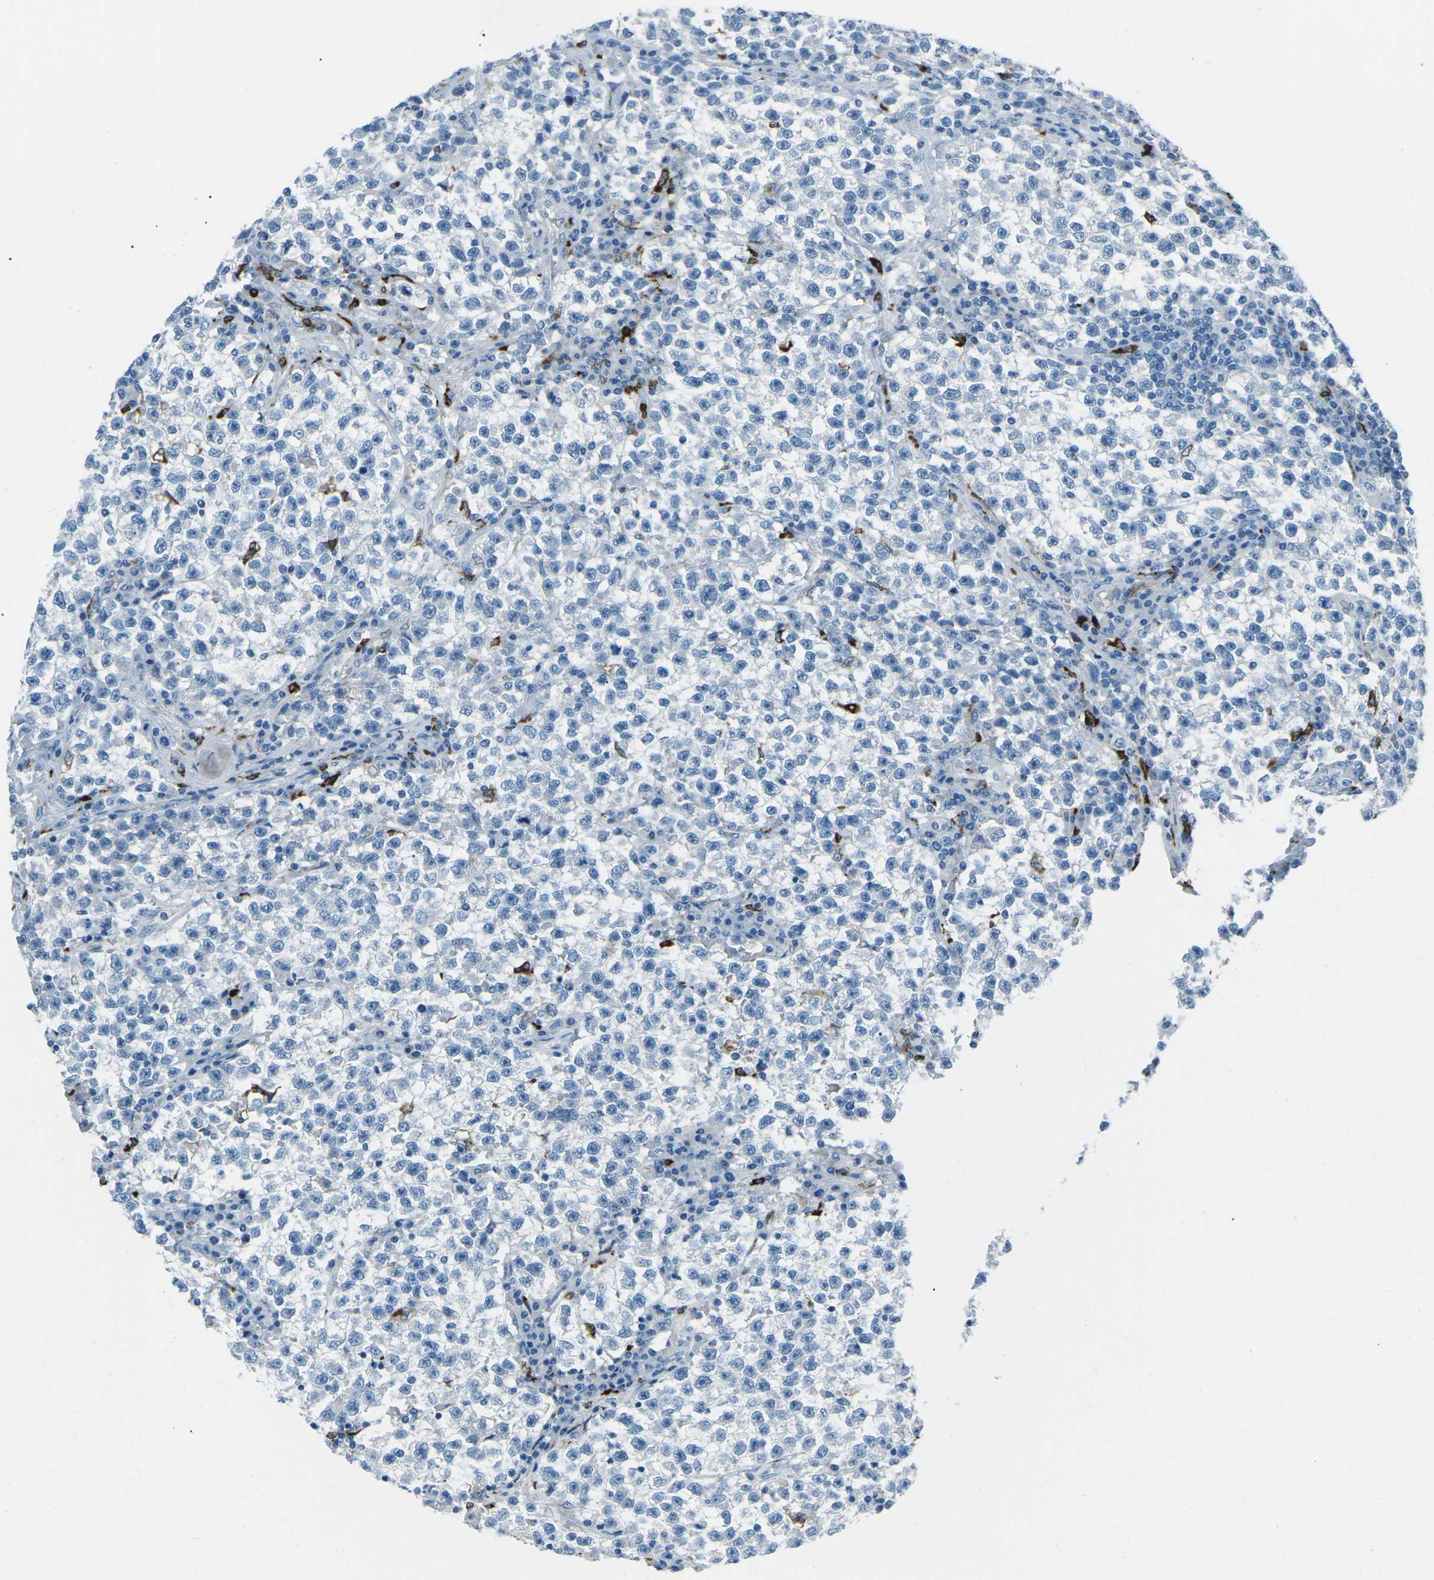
{"staining": {"intensity": "negative", "quantity": "none", "location": "none"}, "tissue": "testis cancer", "cell_type": "Tumor cells", "image_type": "cancer", "snomed": [{"axis": "morphology", "description": "Seminoma, NOS"}, {"axis": "topography", "description": "Testis"}], "caption": "High power microscopy image of an immunohistochemistry (IHC) histopathology image of testis cancer, revealing no significant positivity in tumor cells.", "gene": "FCN1", "patient": {"sex": "male", "age": 22}}